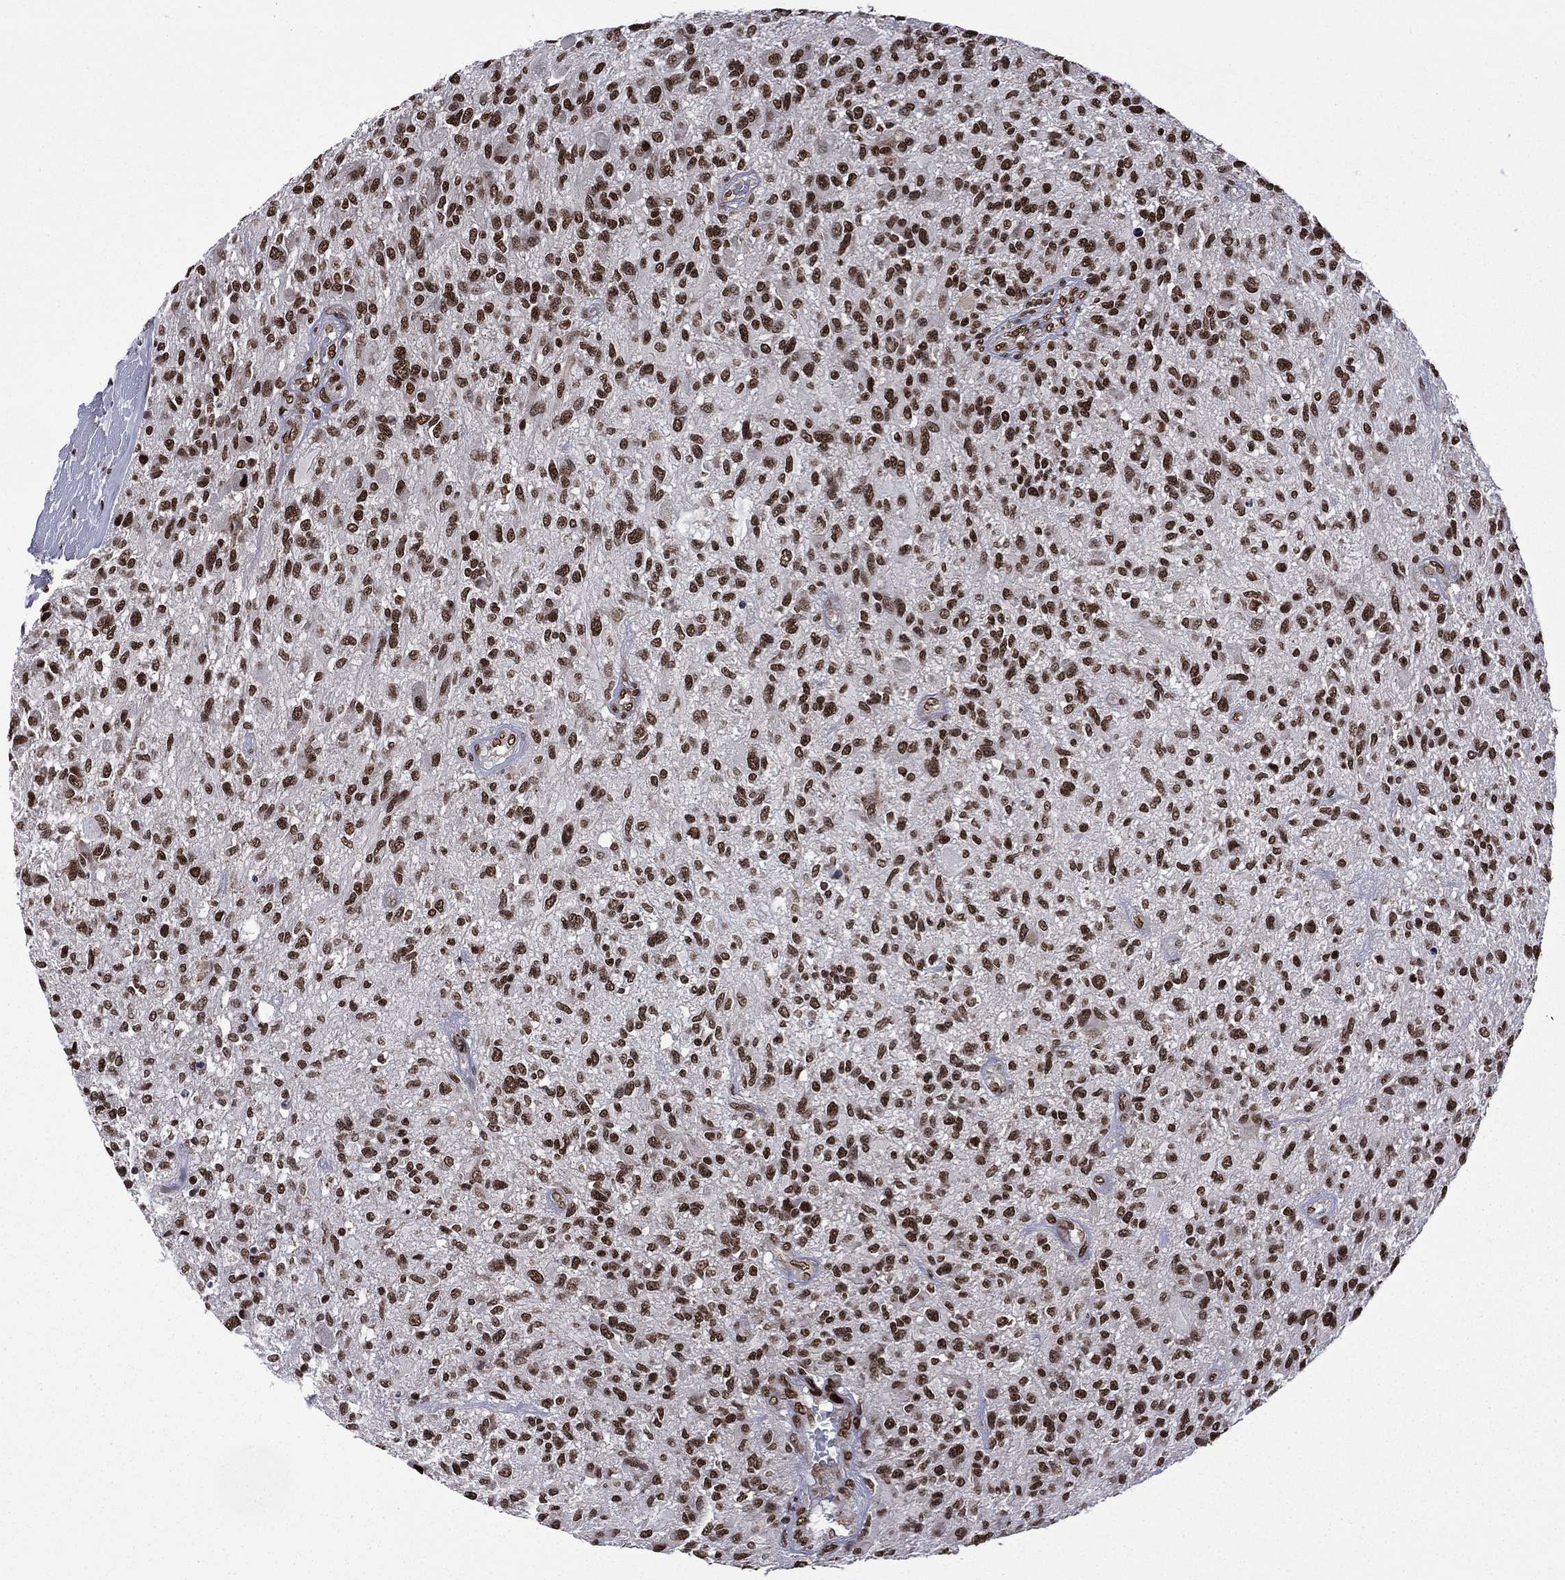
{"staining": {"intensity": "strong", "quantity": ">75%", "location": "nuclear"}, "tissue": "glioma", "cell_type": "Tumor cells", "image_type": "cancer", "snomed": [{"axis": "morphology", "description": "Glioma, malignant, High grade"}, {"axis": "topography", "description": "Brain"}], "caption": "IHC (DAB (3,3'-diaminobenzidine)) staining of human glioma reveals strong nuclear protein positivity in about >75% of tumor cells. Nuclei are stained in blue.", "gene": "C5orf24", "patient": {"sex": "male", "age": 47}}